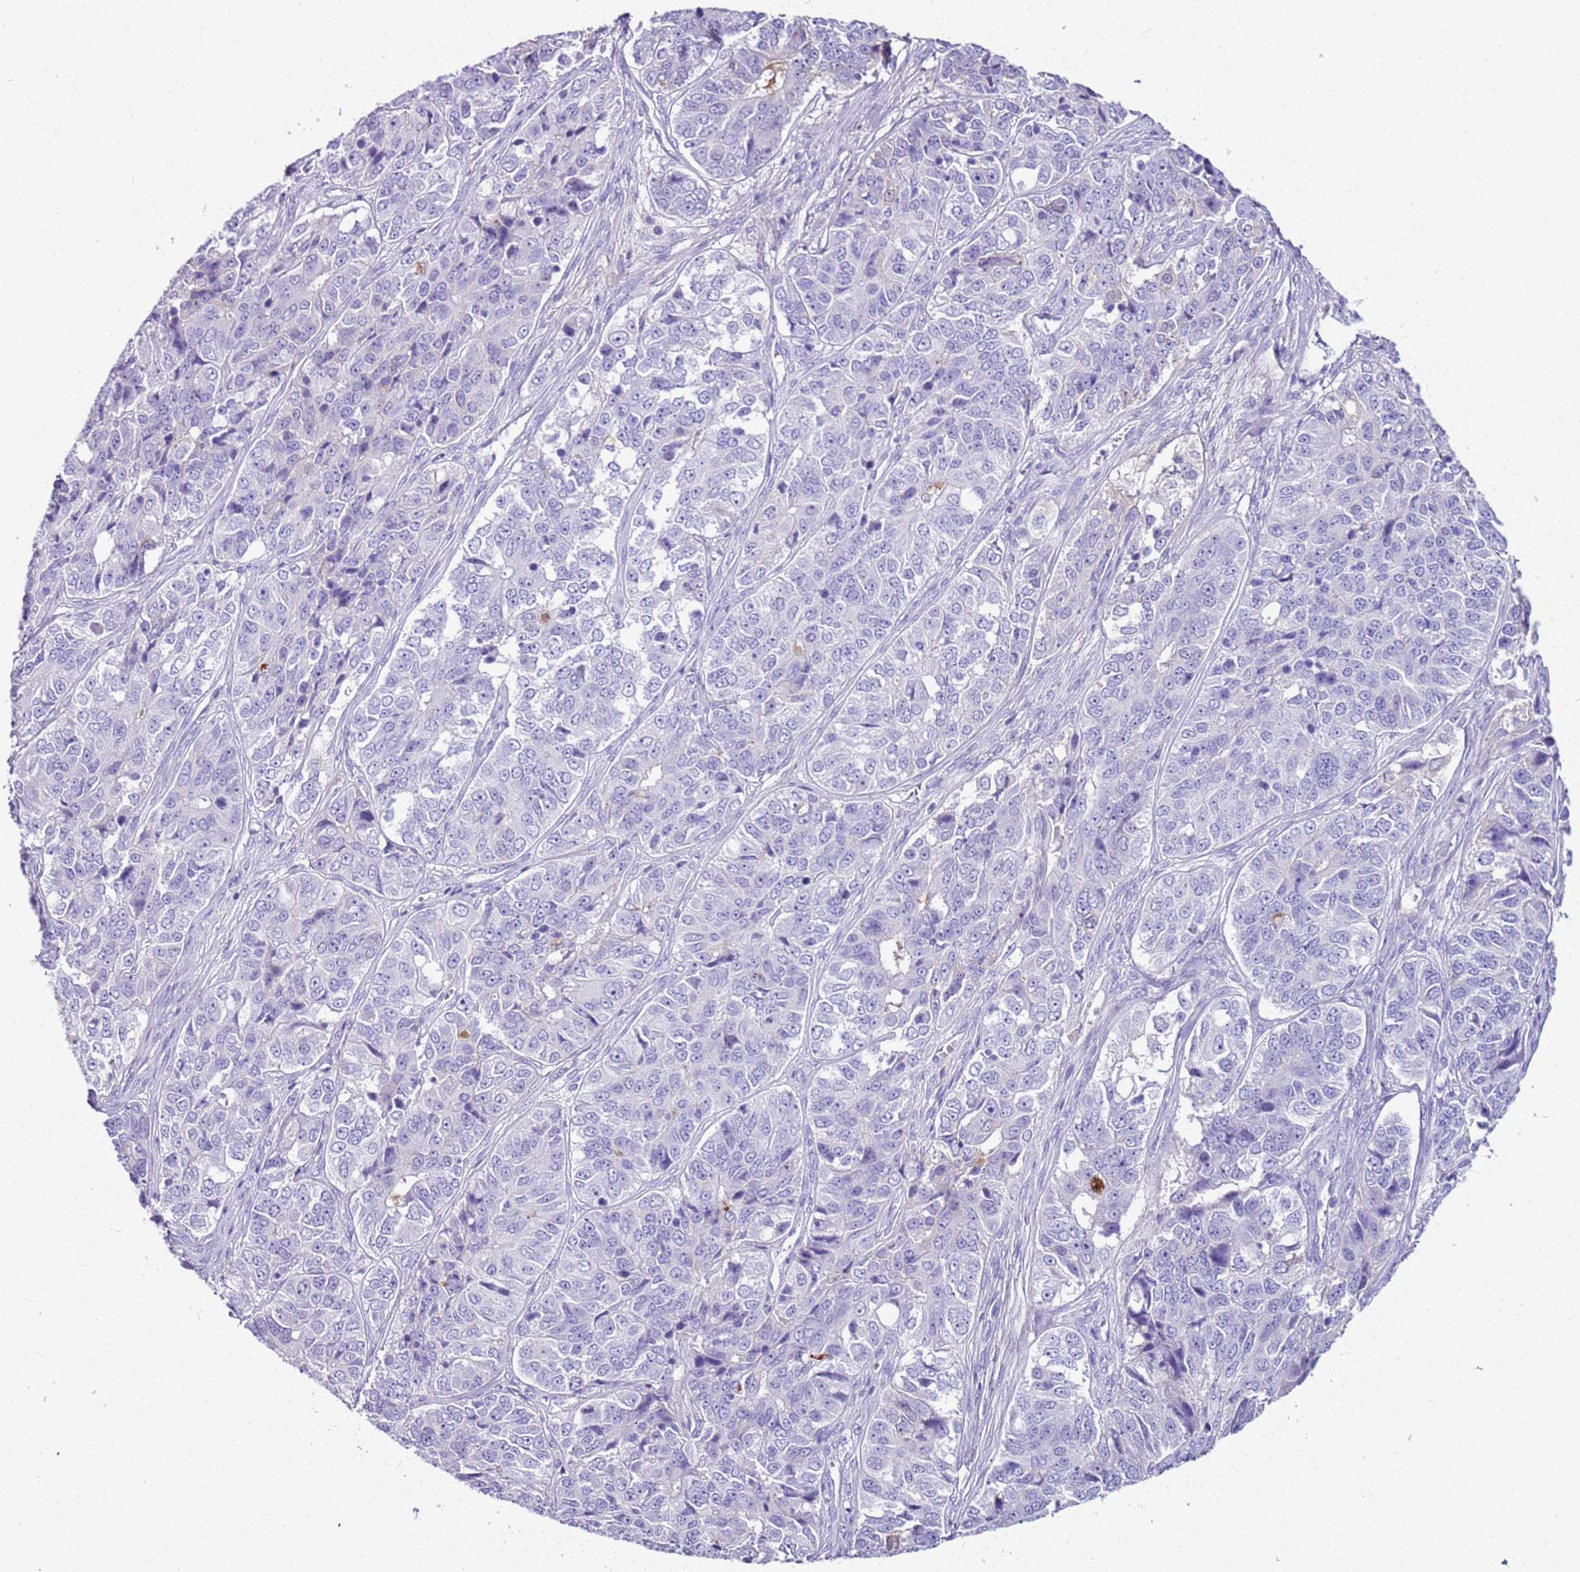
{"staining": {"intensity": "negative", "quantity": "none", "location": "none"}, "tissue": "ovarian cancer", "cell_type": "Tumor cells", "image_type": "cancer", "snomed": [{"axis": "morphology", "description": "Carcinoma, endometroid"}, {"axis": "topography", "description": "Ovary"}], "caption": "A micrograph of ovarian cancer (endometroid carcinoma) stained for a protein displays no brown staining in tumor cells.", "gene": "IGKV3D-11", "patient": {"sex": "female", "age": 51}}